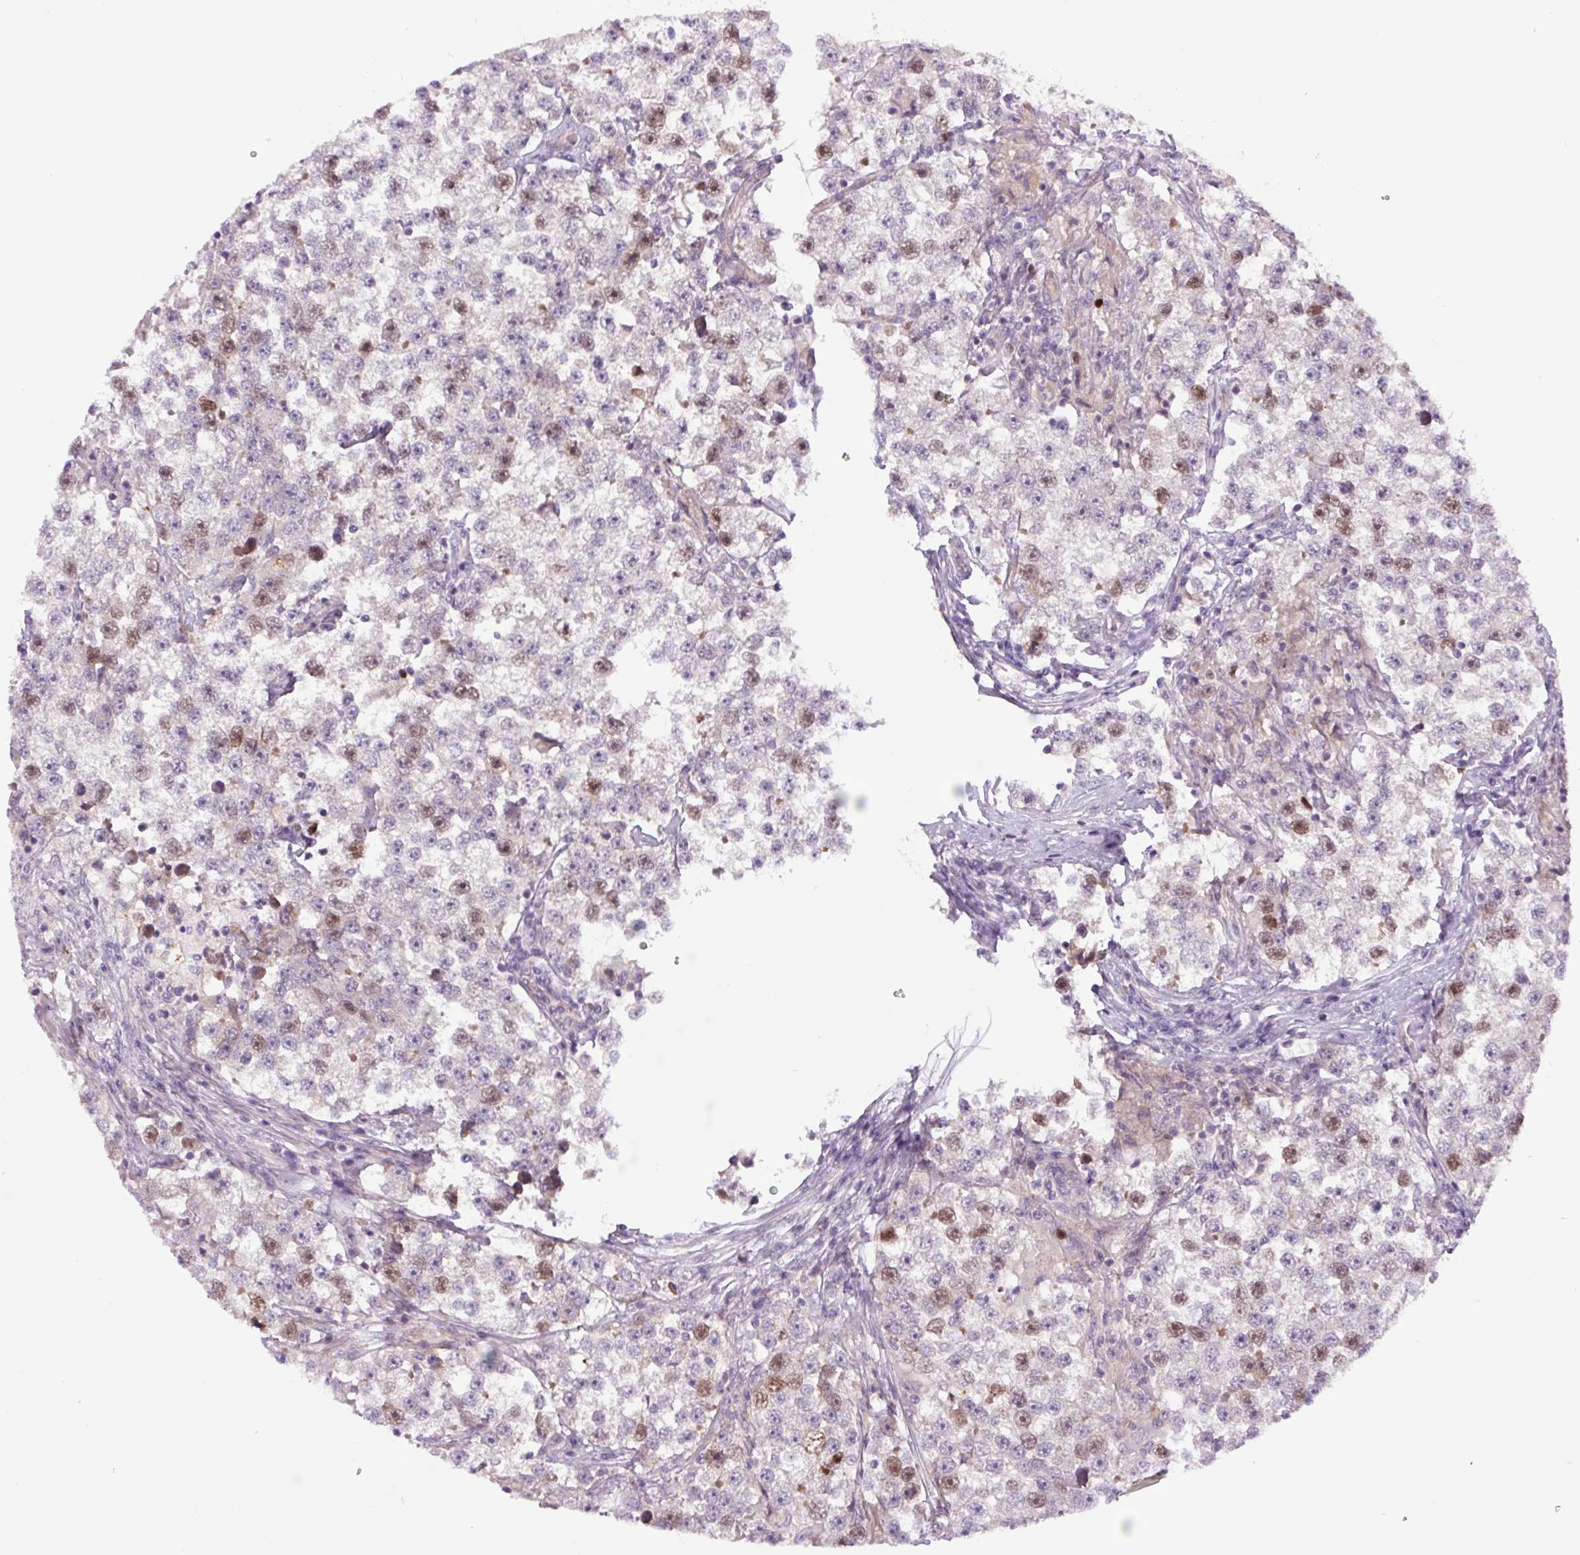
{"staining": {"intensity": "moderate", "quantity": "25%-75%", "location": "nuclear"}, "tissue": "testis cancer", "cell_type": "Tumor cells", "image_type": "cancer", "snomed": [{"axis": "morphology", "description": "Seminoma, NOS"}, {"axis": "topography", "description": "Testis"}], "caption": "The image shows immunohistochemical staining of testis cancer (seminoma). There is moderate nuclear staining is seen in approximately 25%-75% of tumor cells. (brown staining indicates protein expression, while blue staining denotes nuclei).", "gene": "KIFC1", "patient": {"sex": "male", "age": 46}}